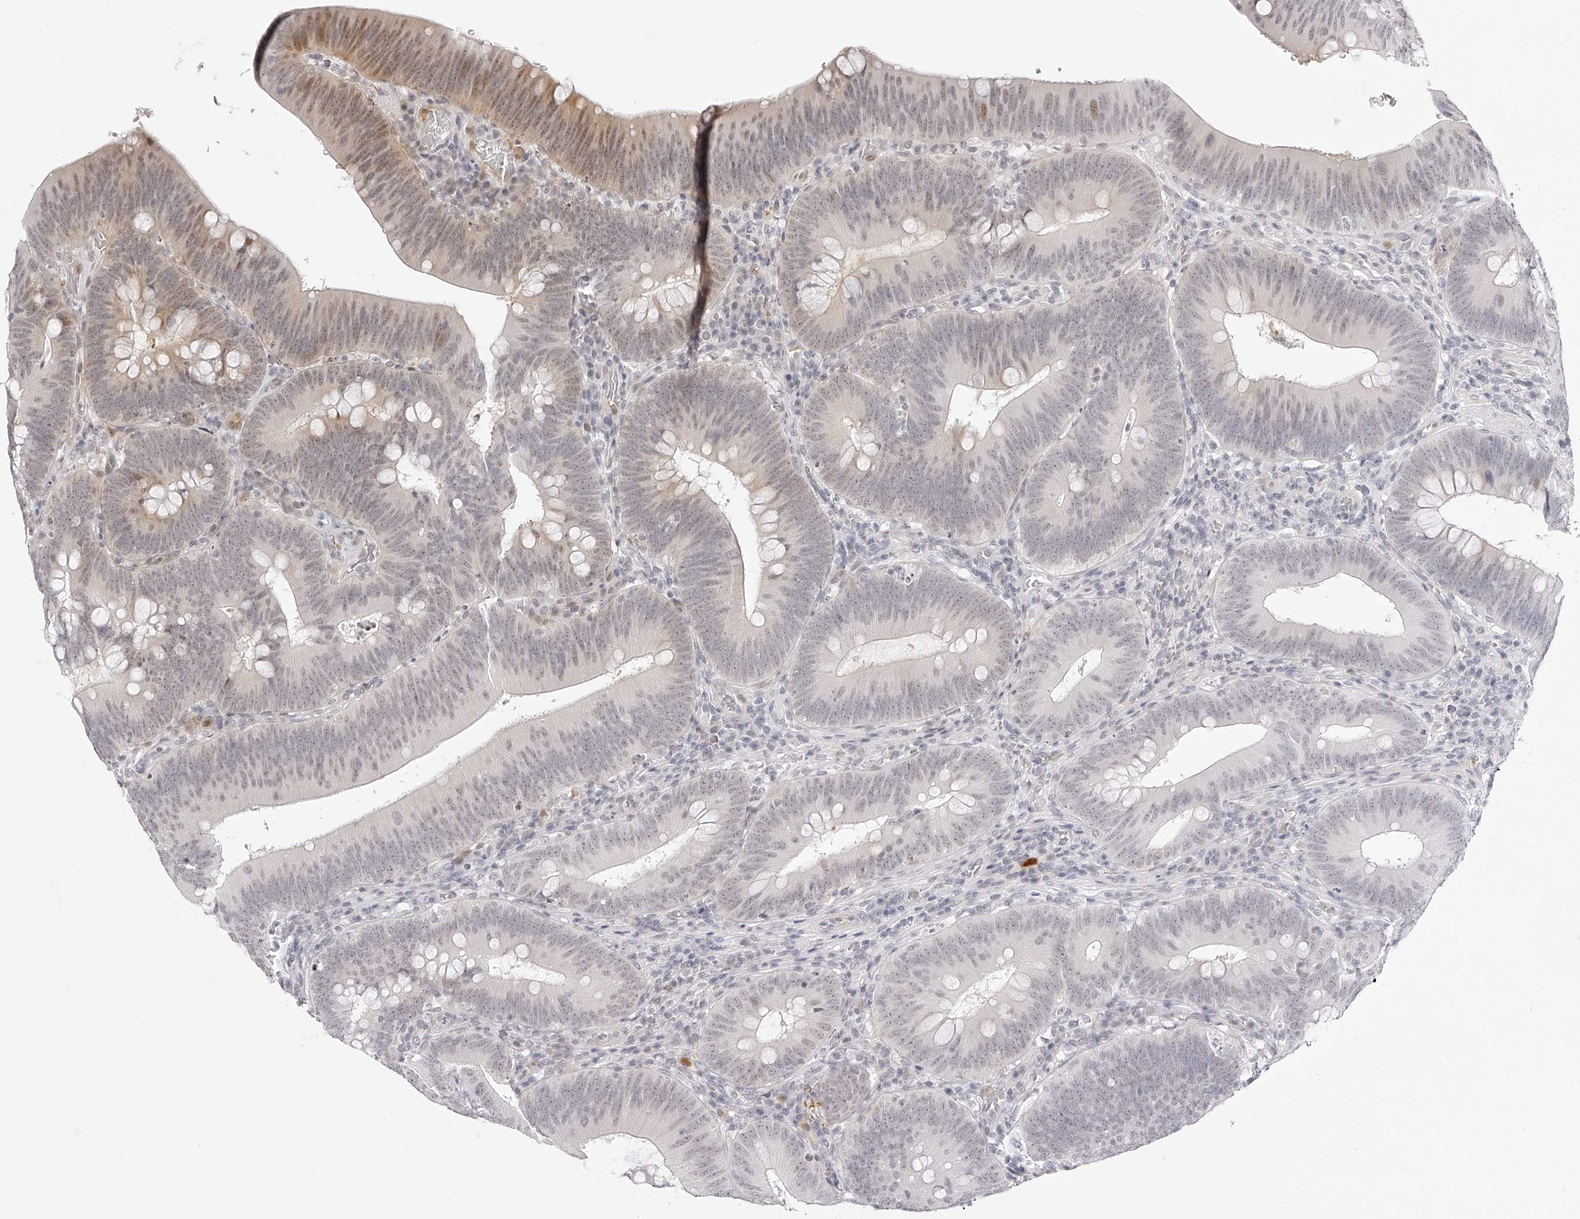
{"staining": {"intensity": "moderate", "quantity": "25%-75%", "location": "cytoplasmic/membranous,nuclear"}, "tissue": "colorectal cancer", "cell_type": "Tumor cells", "image_type": "cancer", "snomed": [{"axis": "morphology", "description": "Normal tissue, NOS"}, {"axis": "topography", "description": "Colon"}], "caption": "The histopathology image shows staining of colorectal cancer, revealing moderate cytoplasmic/membranous and nuclear protein positivity (brown color) within tumor cells.", "gene": "PLEKHG1", "patient": {"sex": "female", "age": 82}}